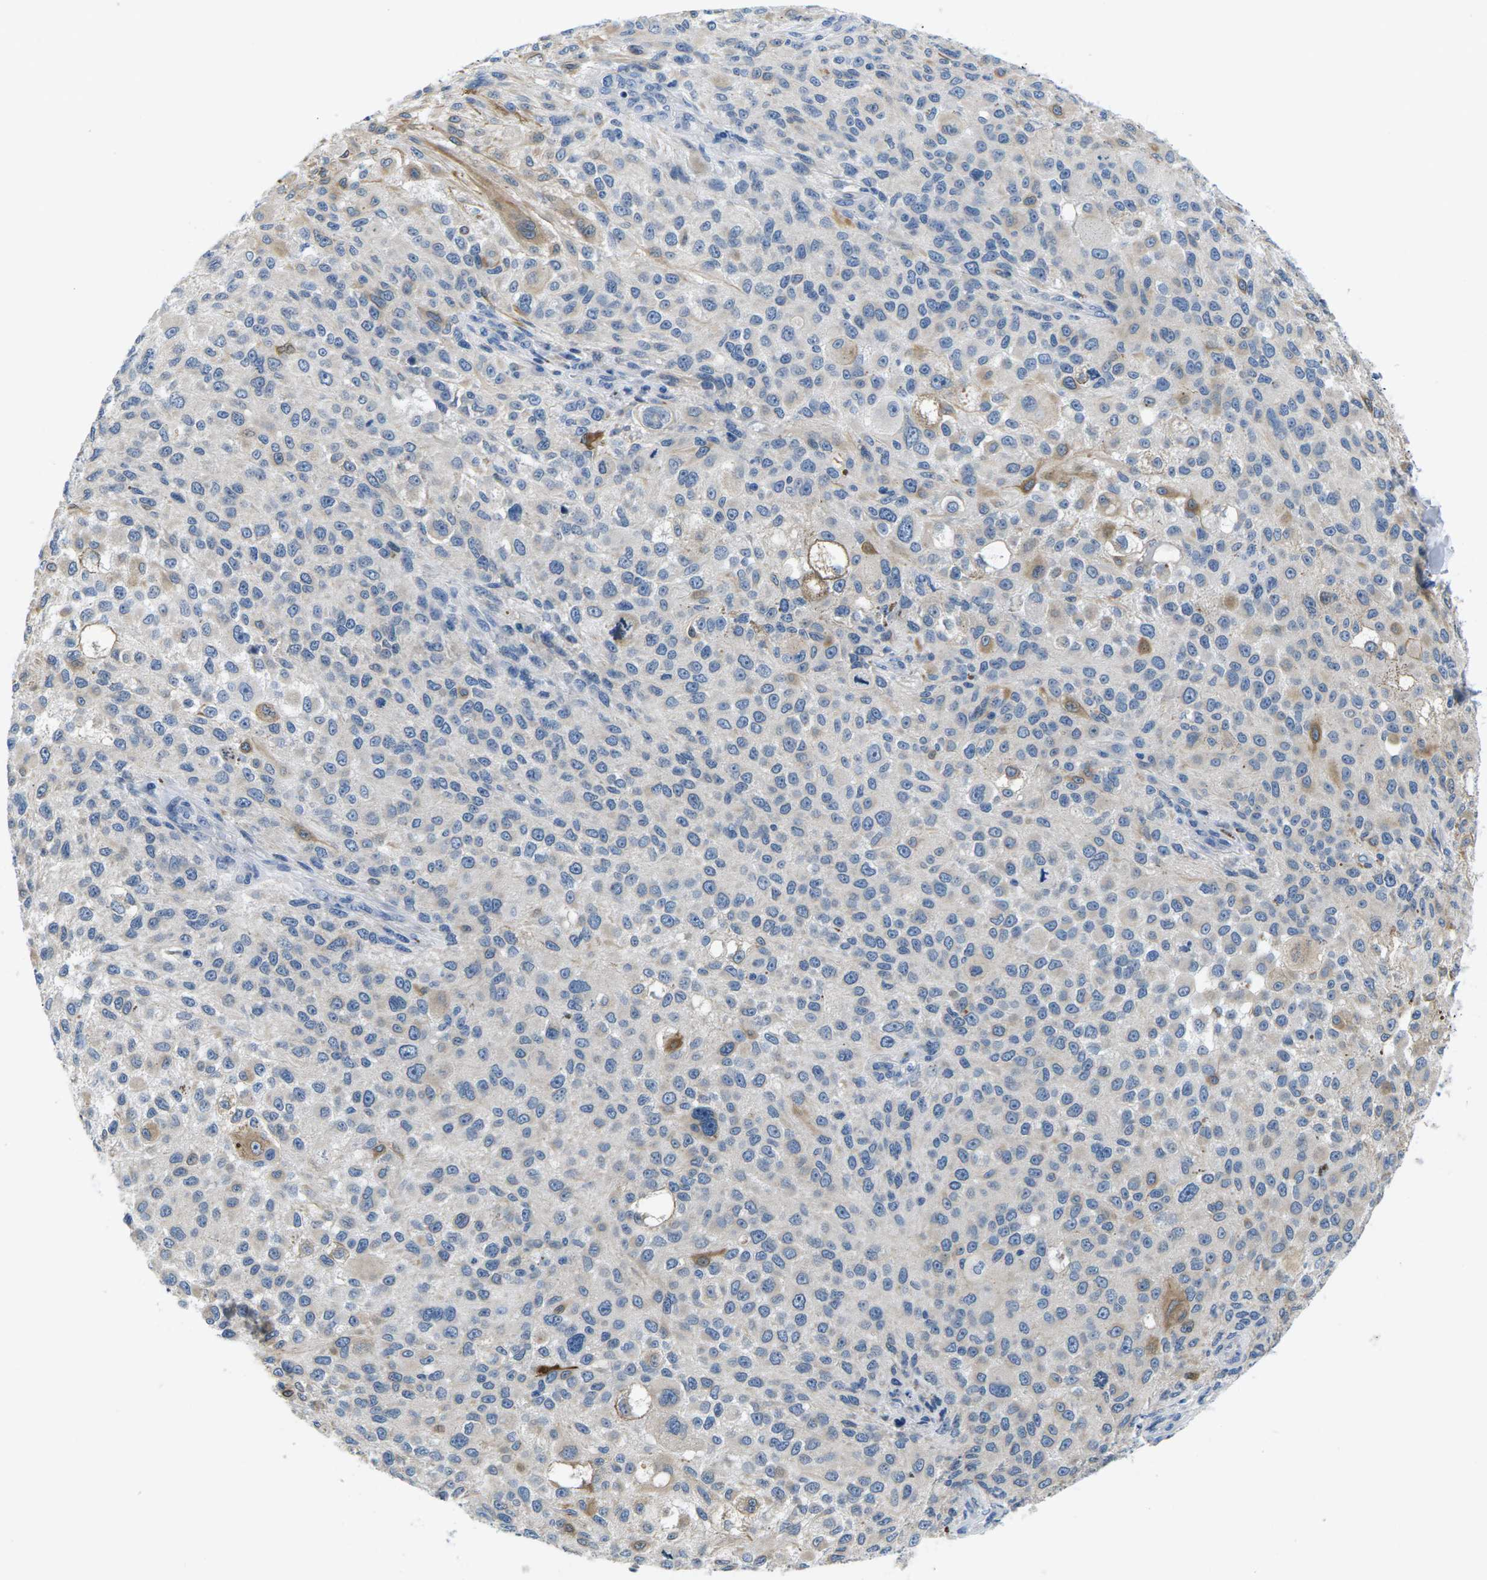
{"staining": {"intensity": "negative", "quantity": "none", "location": "none"}, "tissue": "melanoma", "cell_type": "Tumor cells", "image_type": "cancer", "snomed": [{"axis": "morphology", "description": "Necrosis, NOS"}, {"axis": "morphology", "description": "Malignant melanoma, NOS"}, {"axis": "topography", "description": "Skin"}], "caption": "Malignant melanoma was stained to show a protein in brown. There is no significant expression in tumor cells.", "gene": "TSPAN2", "patient": {"sex": "female", "age": 87}}